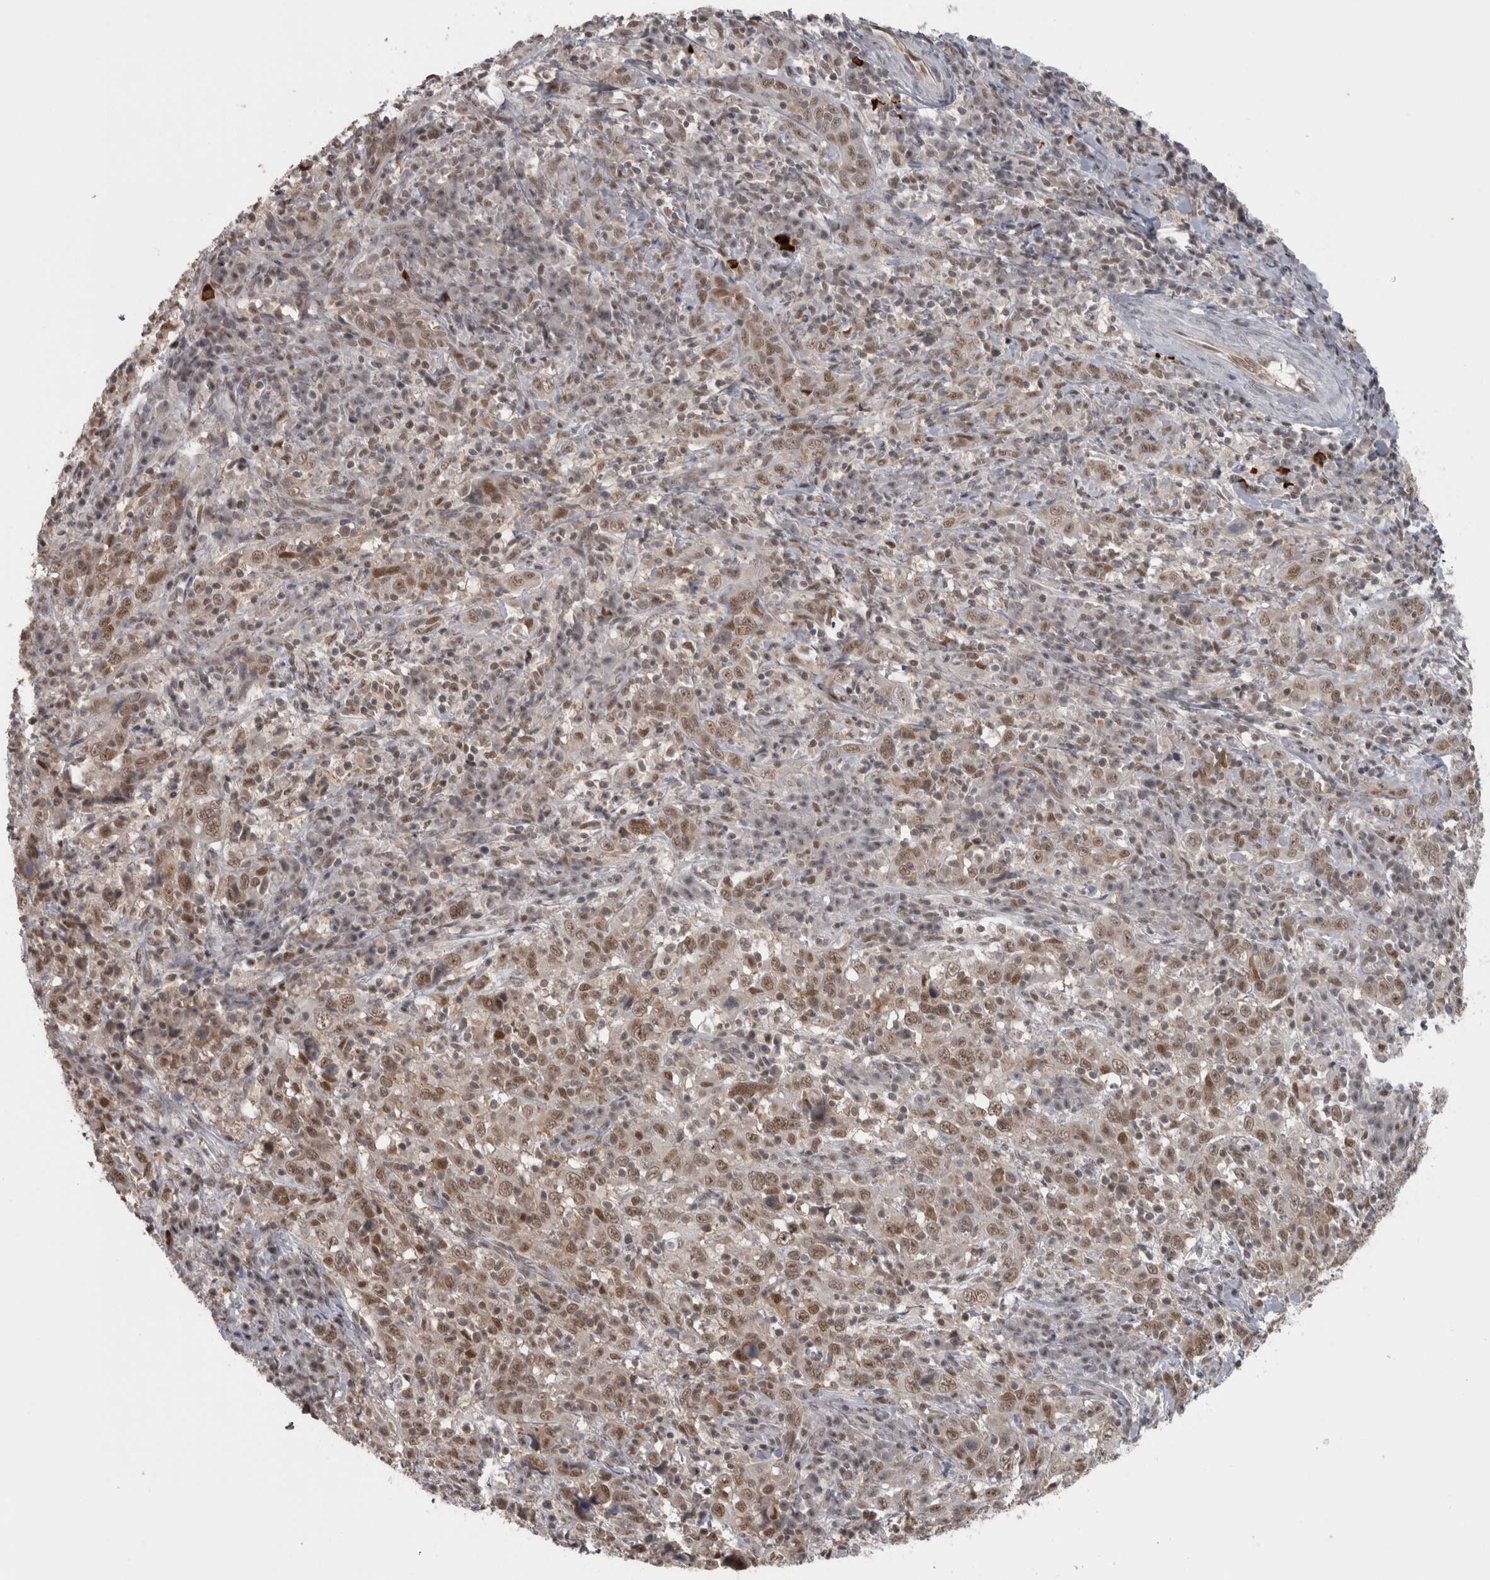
{"staining": {"intensity": "moderate", "quantity": ">75%", "location": "nuclear"}, "tissue": "cervical cancer", "cell_type": "Tumor cells", "image_type": "cancer", "snomed": [{"axis": "morphology", "description": "Squamous cell carcinoma, NOS"}, {"axis": "topography", "description": "Cervix"}], "caption": "Protein staining of cervical squamous cell carcinoma tissue demonstrates moderate nuclear expression in approximately >75% of tumor cells. The protein of interest is stained brown, and the nuclei are stained in blue (DAB IHC with brightfield microscopy, high magnification).", "gene": "MICU3", "patient": {"sex": "female", "age": 46}}